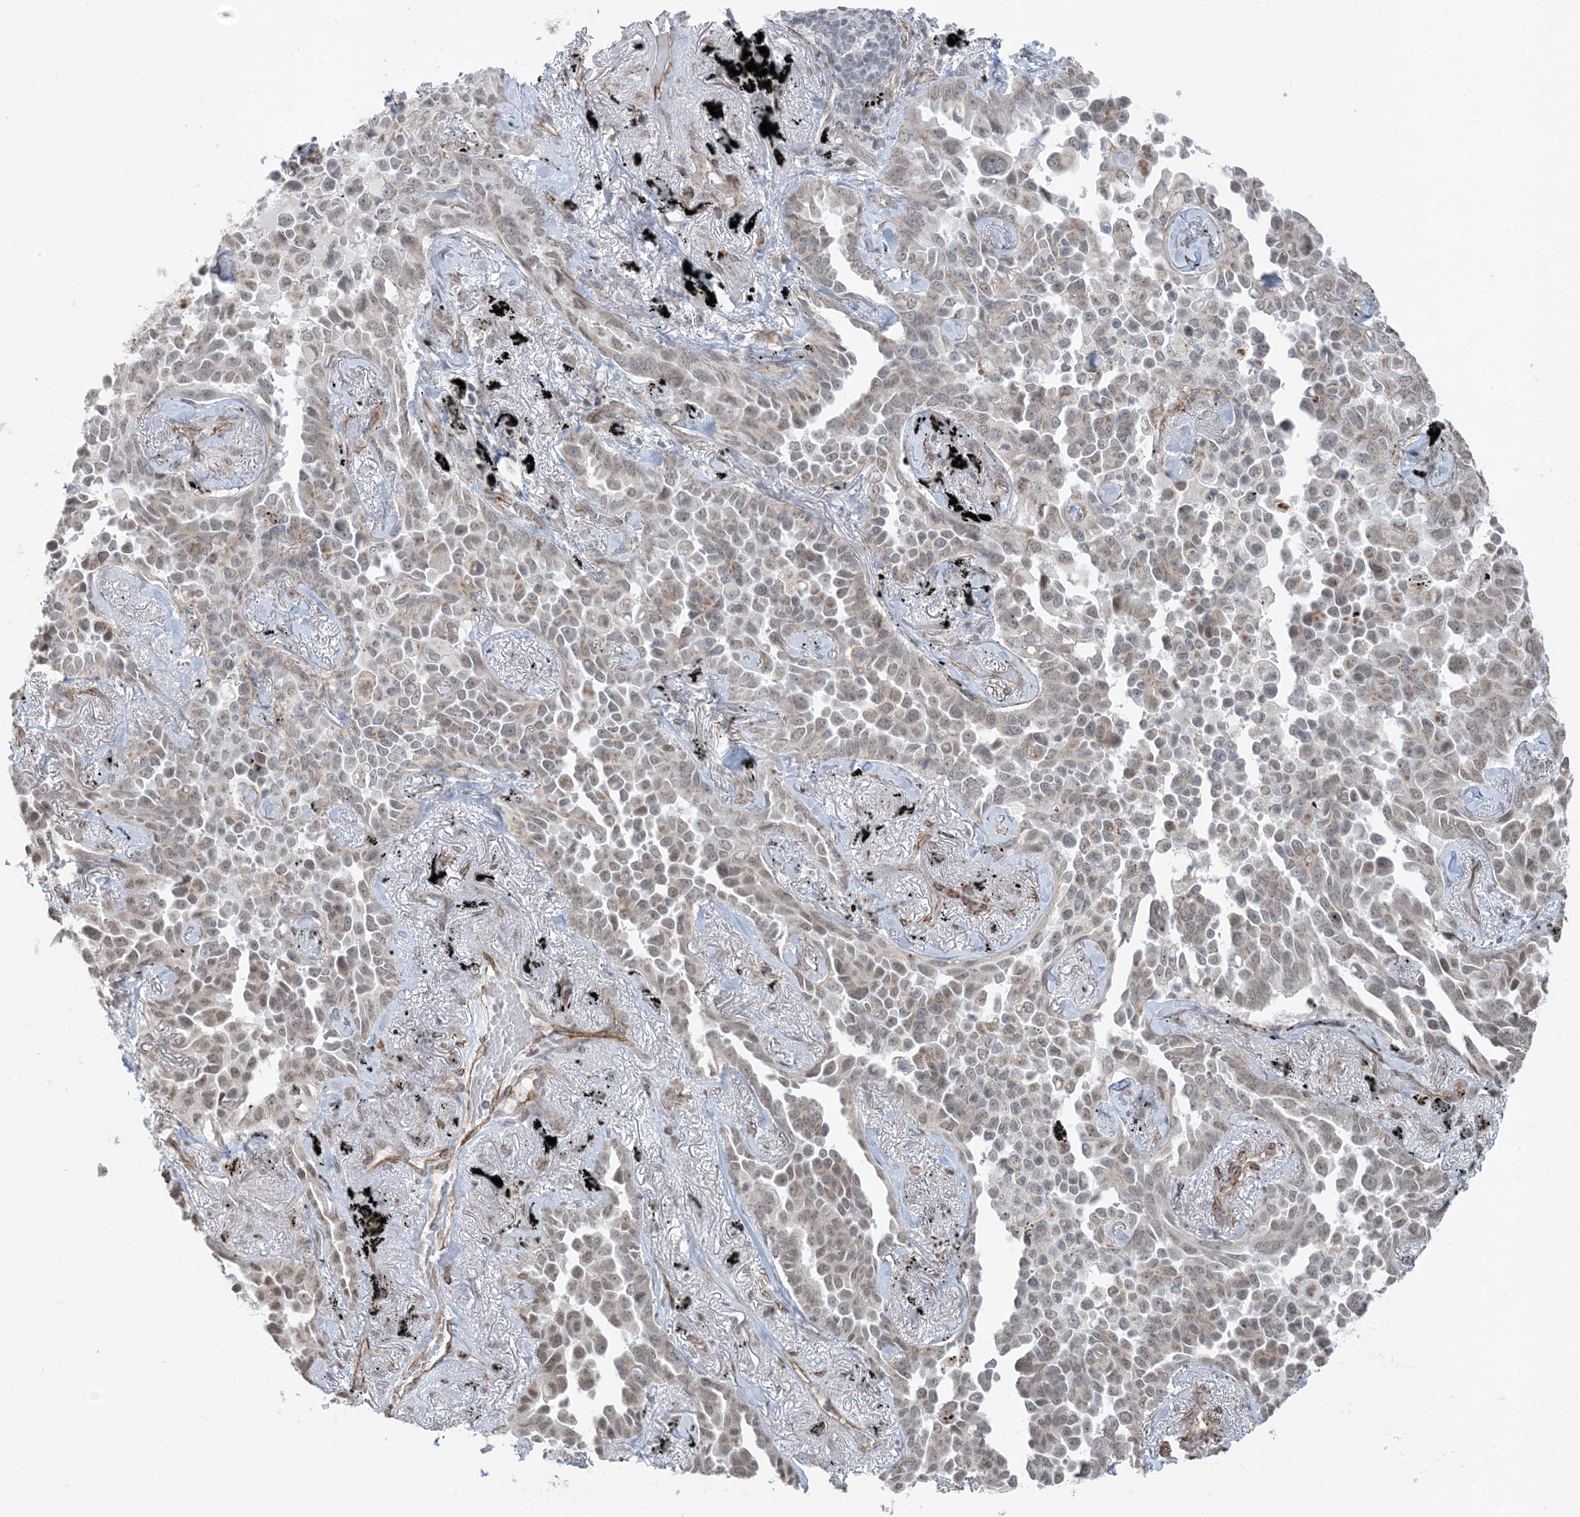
{"staining": {"intensity": "weak", "quantity": "25%-75%", "location": "nuclear"}, "tissue": "lung cancer", "cell_type": "Tumor cells", "image_type": "cancer", "snomed": [{"axis": "morphology", "description": "Adenocarcinoma, NOS"}, {"axis": "topography", "description": "Lung"}], "caption": "Immunohistochemical staining of lung cancer (adenocarcinoma) demonstrates weak nuclear protein expression in approximately 25%-75% of tumor cells. The staining was performed using DAB to visualize the protein expression in brown, while the nuclei were stained in blue with hematoxylin (Magnification: 20x).", "gene": "CHCHD4", "patient": {"sex": "female", "age": 67}}